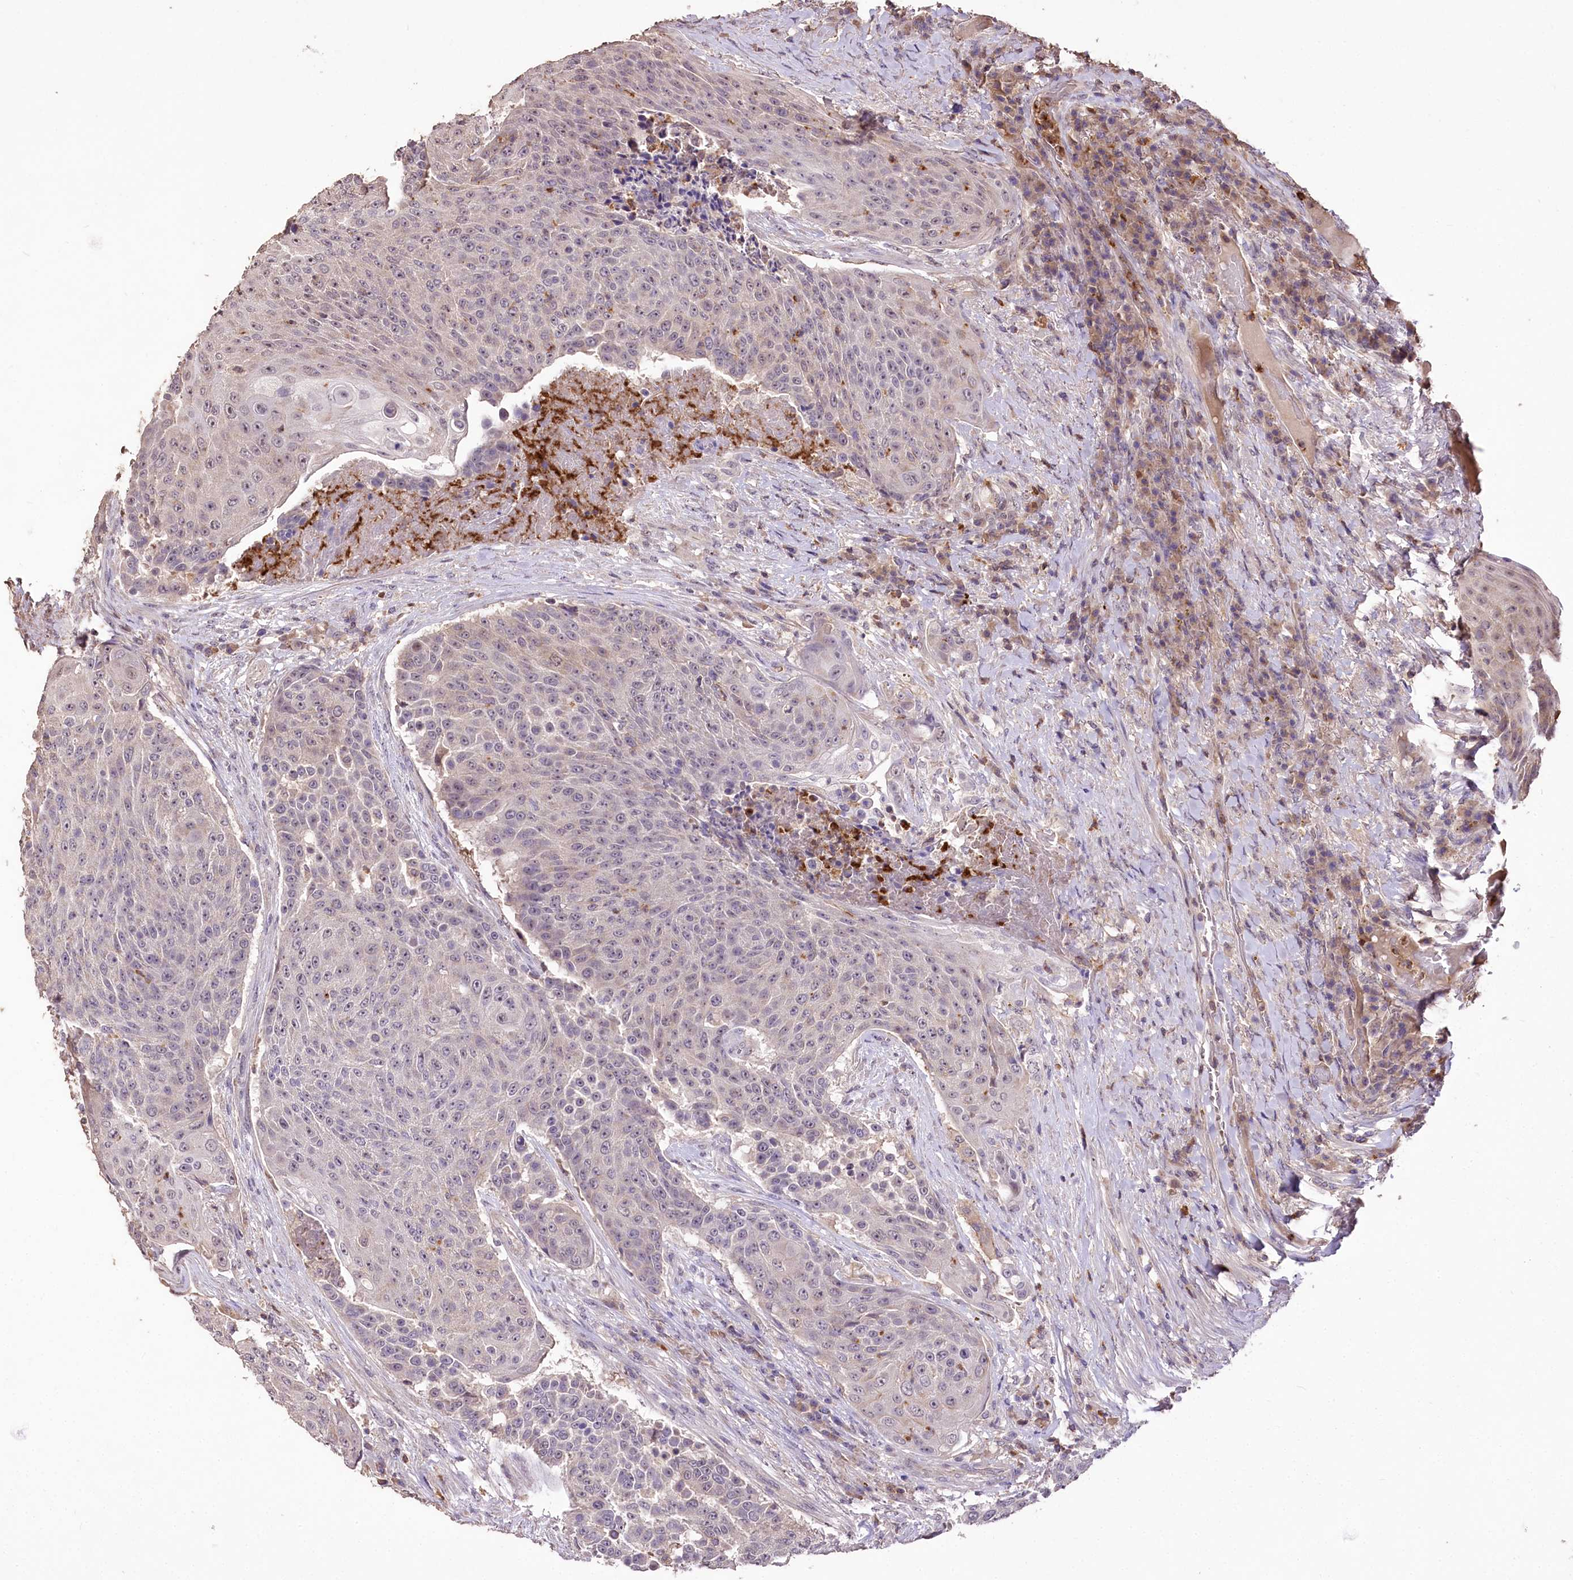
{"staining": {"intensity": "negative", "quantity": "none", "location": "none"}, "tissue": "urothelial cancer", "cell_type": "Tumor cells", "image_type": "cancer", "snomed": [{"axis": "morphology", "description": "Urothelial carcinoma, High grade"}, {"axis": "topography", "description": "Urinary bladder"}], "caption": "Urothelial cancer was stained to show a protein in brown. There is no significant positivity in tumor cells.", "gene": "SERGEF", "patient": {"sex": "female", "age": 63}}